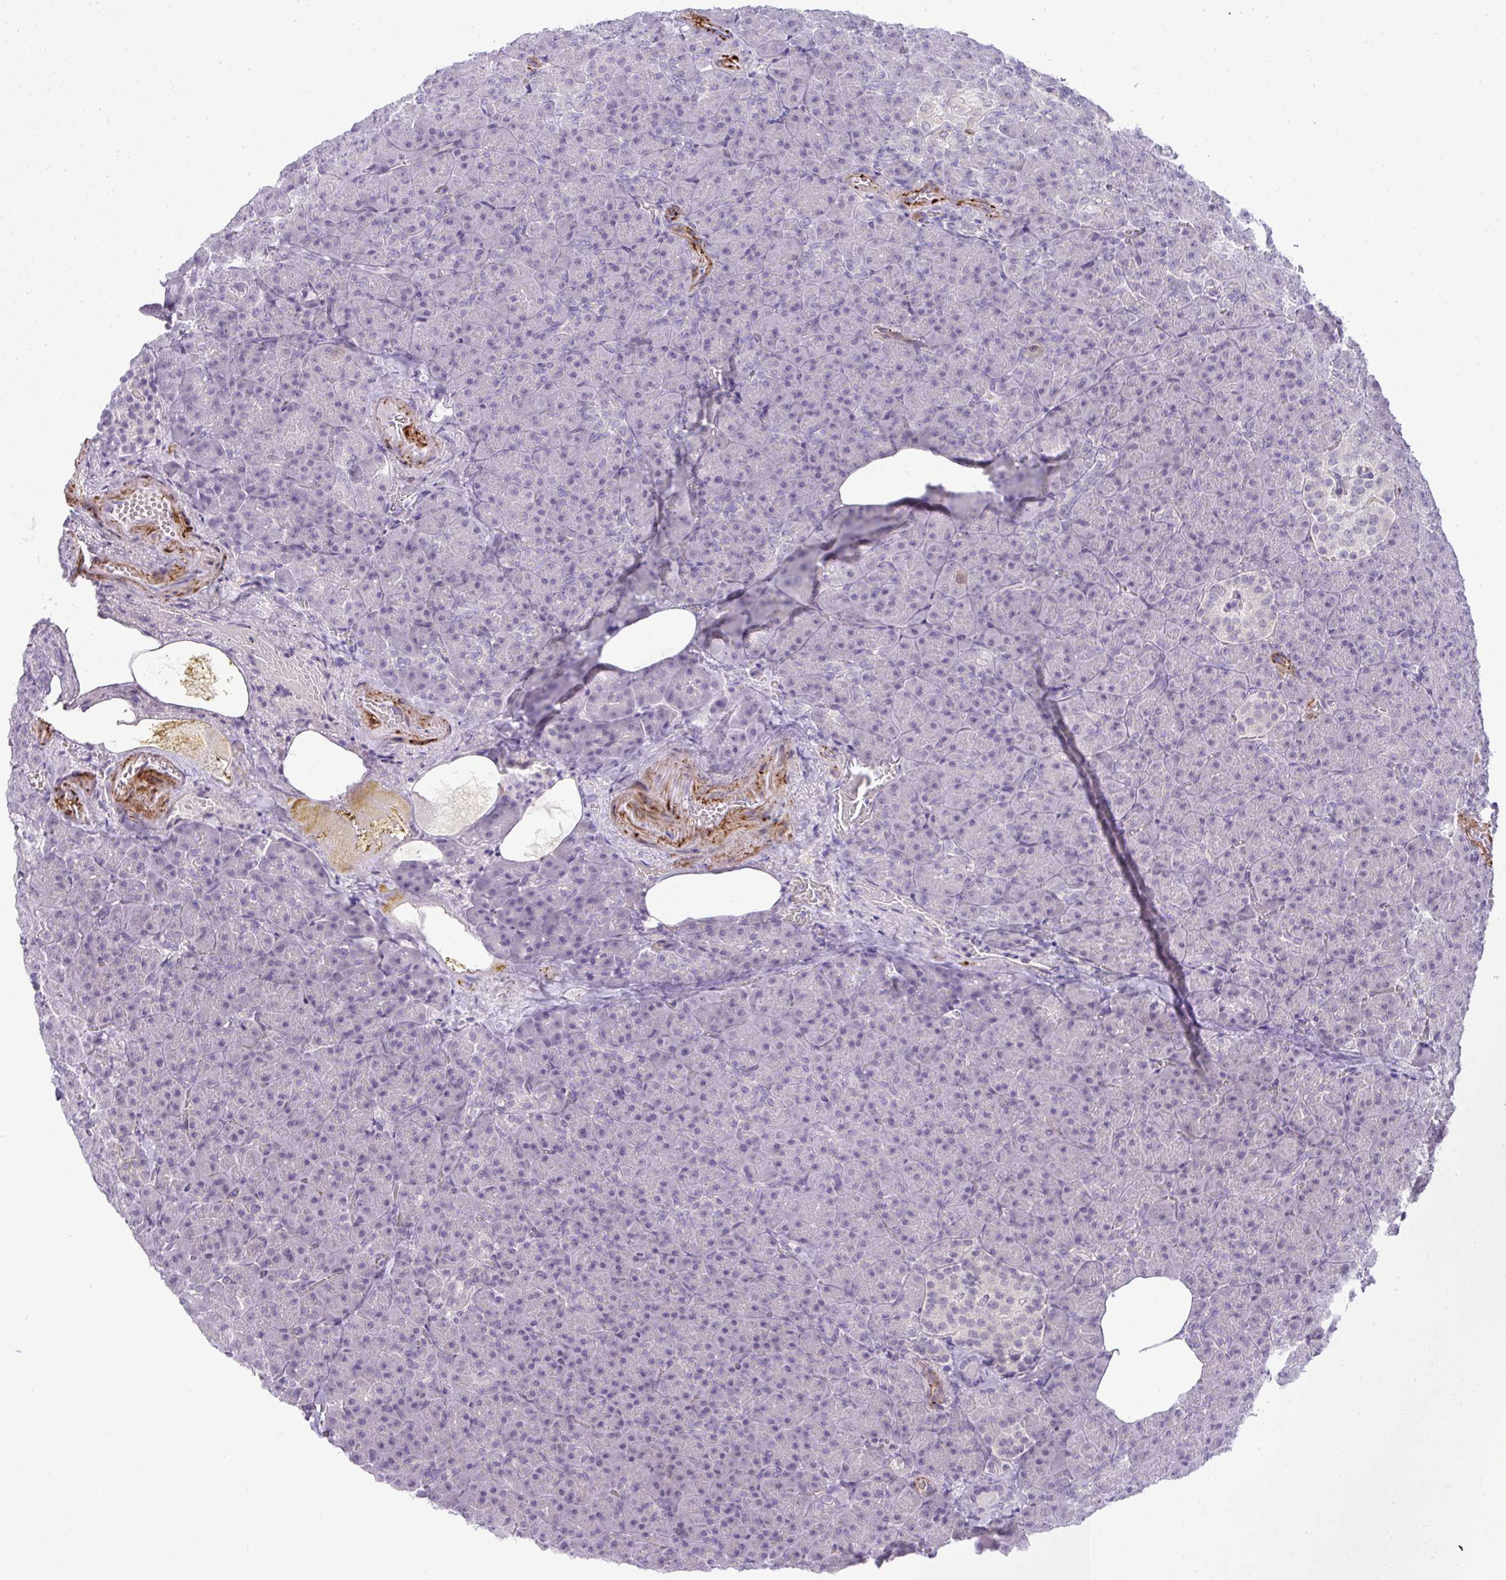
{"staining": {"intensity": "negative", "quantity": "none", "location": "none"}, "tissue": "pancreas", "cell_type": "Exocrine glandular cells", "image_type": "normal", "snomed": [{"axis": "morphology", "description": "Normal tissue, NOS"}, {"axis": "topography", "description": "Pancreas"}], "caption": "A photomicrograph of human pancreas is negative for staining in exocrine glandular cells. Brightfield microscopy of IHC stained with DAB (3,3'-diaminobenzidine) (brown) and hematoxylin (blue), captured at high magnification.", "gene": "UBE2S", "patient": {"sex": "female", "age": 74}}